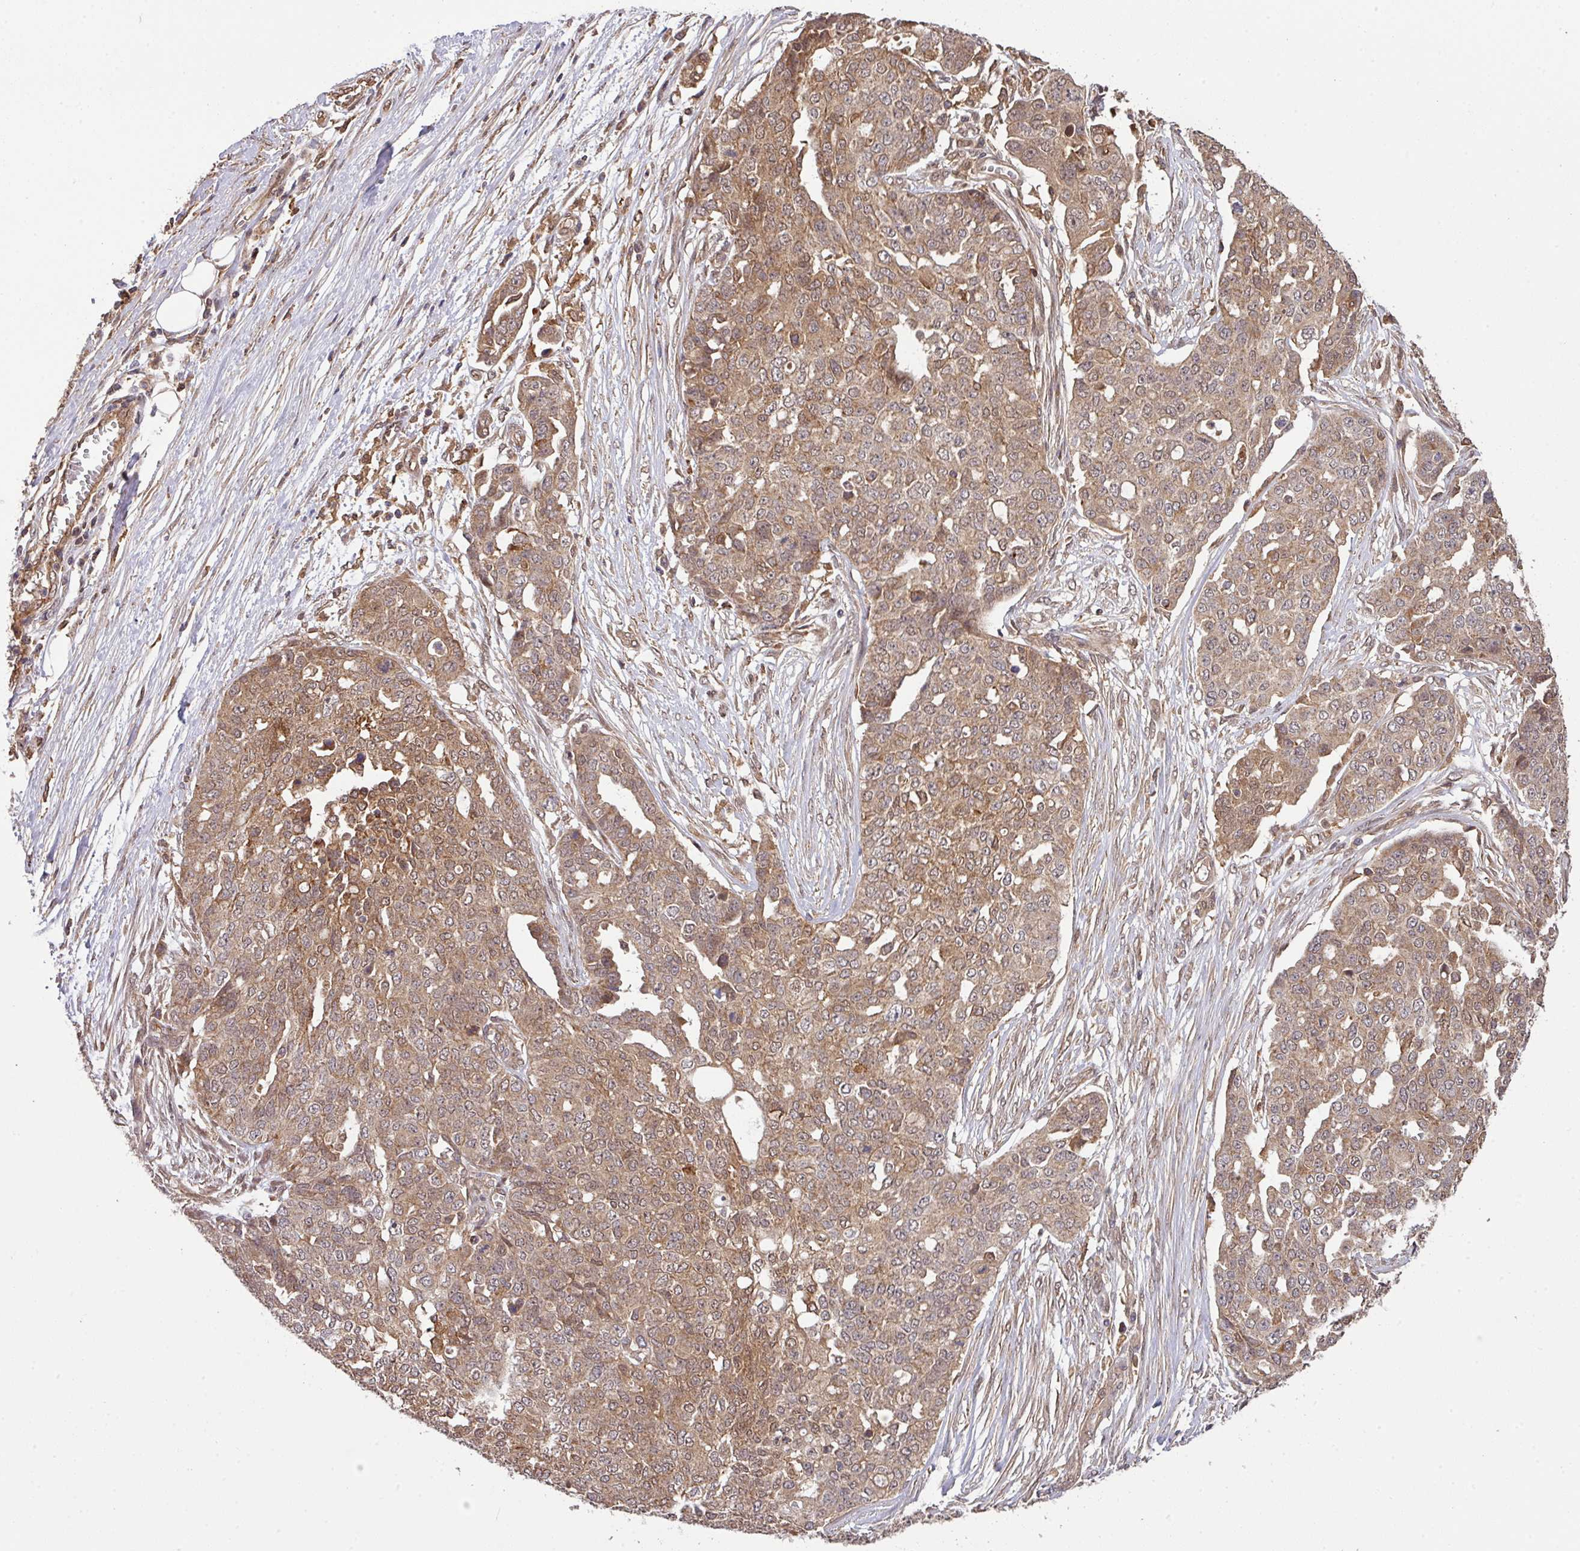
{"staining": {"intensity": "moderate", "quantity": ">75%", "location": "cytoplasmic/membranous"}, "tissue": "ovarian cancer", "cell_type": "Tumor cells", "image_type": "cancer", "snomed": [{"axis": "morphology", "description": "Cystadenocarcinoma, serous, NOS"}, {"axis": "topography", "description": "Soft tissue"}, {"axis": "topography", "description": "Ovary"}], "caption": "DAB (3,3'-diaminobenzidine) immunohistochemical staining of serous cystadenocarcinoma (ovarian) shows moderate cytoplasmic/membranous protein positivity in approximately >75% of tumor cells. (Stains: DAB (3,3'-diaminobenzidine) in brown, nuclei in blue, Microscopy: brightfield microscopy at high magnification).", "gene": "ARPIN", "patient": {"sex": "female", "age": 57}}